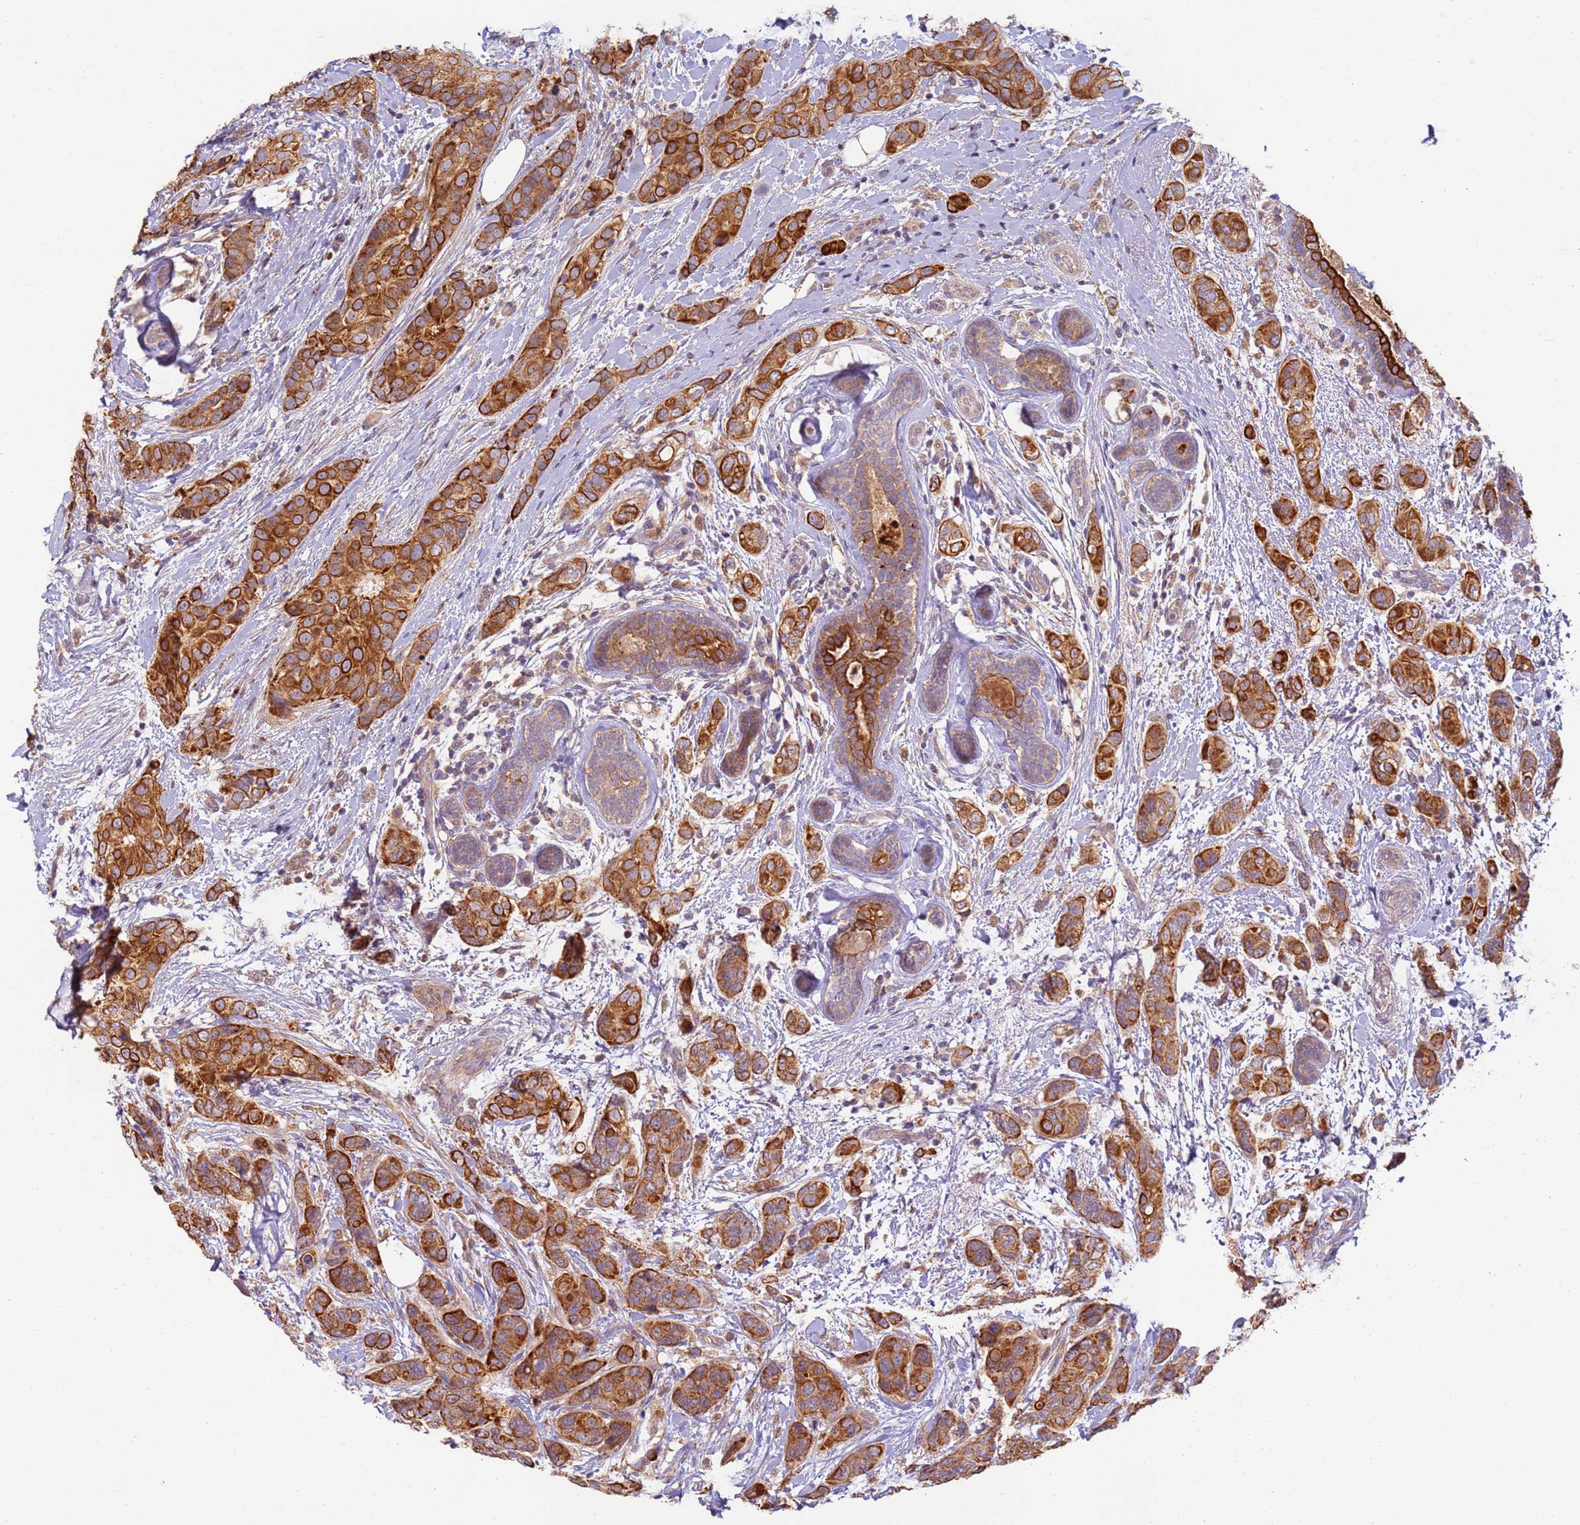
{"staining": {"intensity": "strong", "quantity": ">75%", "location": "cytoplasmic/membranous"}, "tissue": "breast cancer", "cell_type": "Tumor cells", "image_type": "cancer", "snomed": [{"axis": "morphology", "description": "Lobular carcinoma"}, {"axis": "topography", "description": "Breast"}], "caption": "DAB (3,3'-diaminobenzidine) immunohistochemical staining of breast cancer (lobular carcinoma) exhibits strong cytoplasmic/membranous protein positivity in about >75% of tumor cells.", "gene": "TIGAR", "patient": {"sex": "female", "age": 51}}